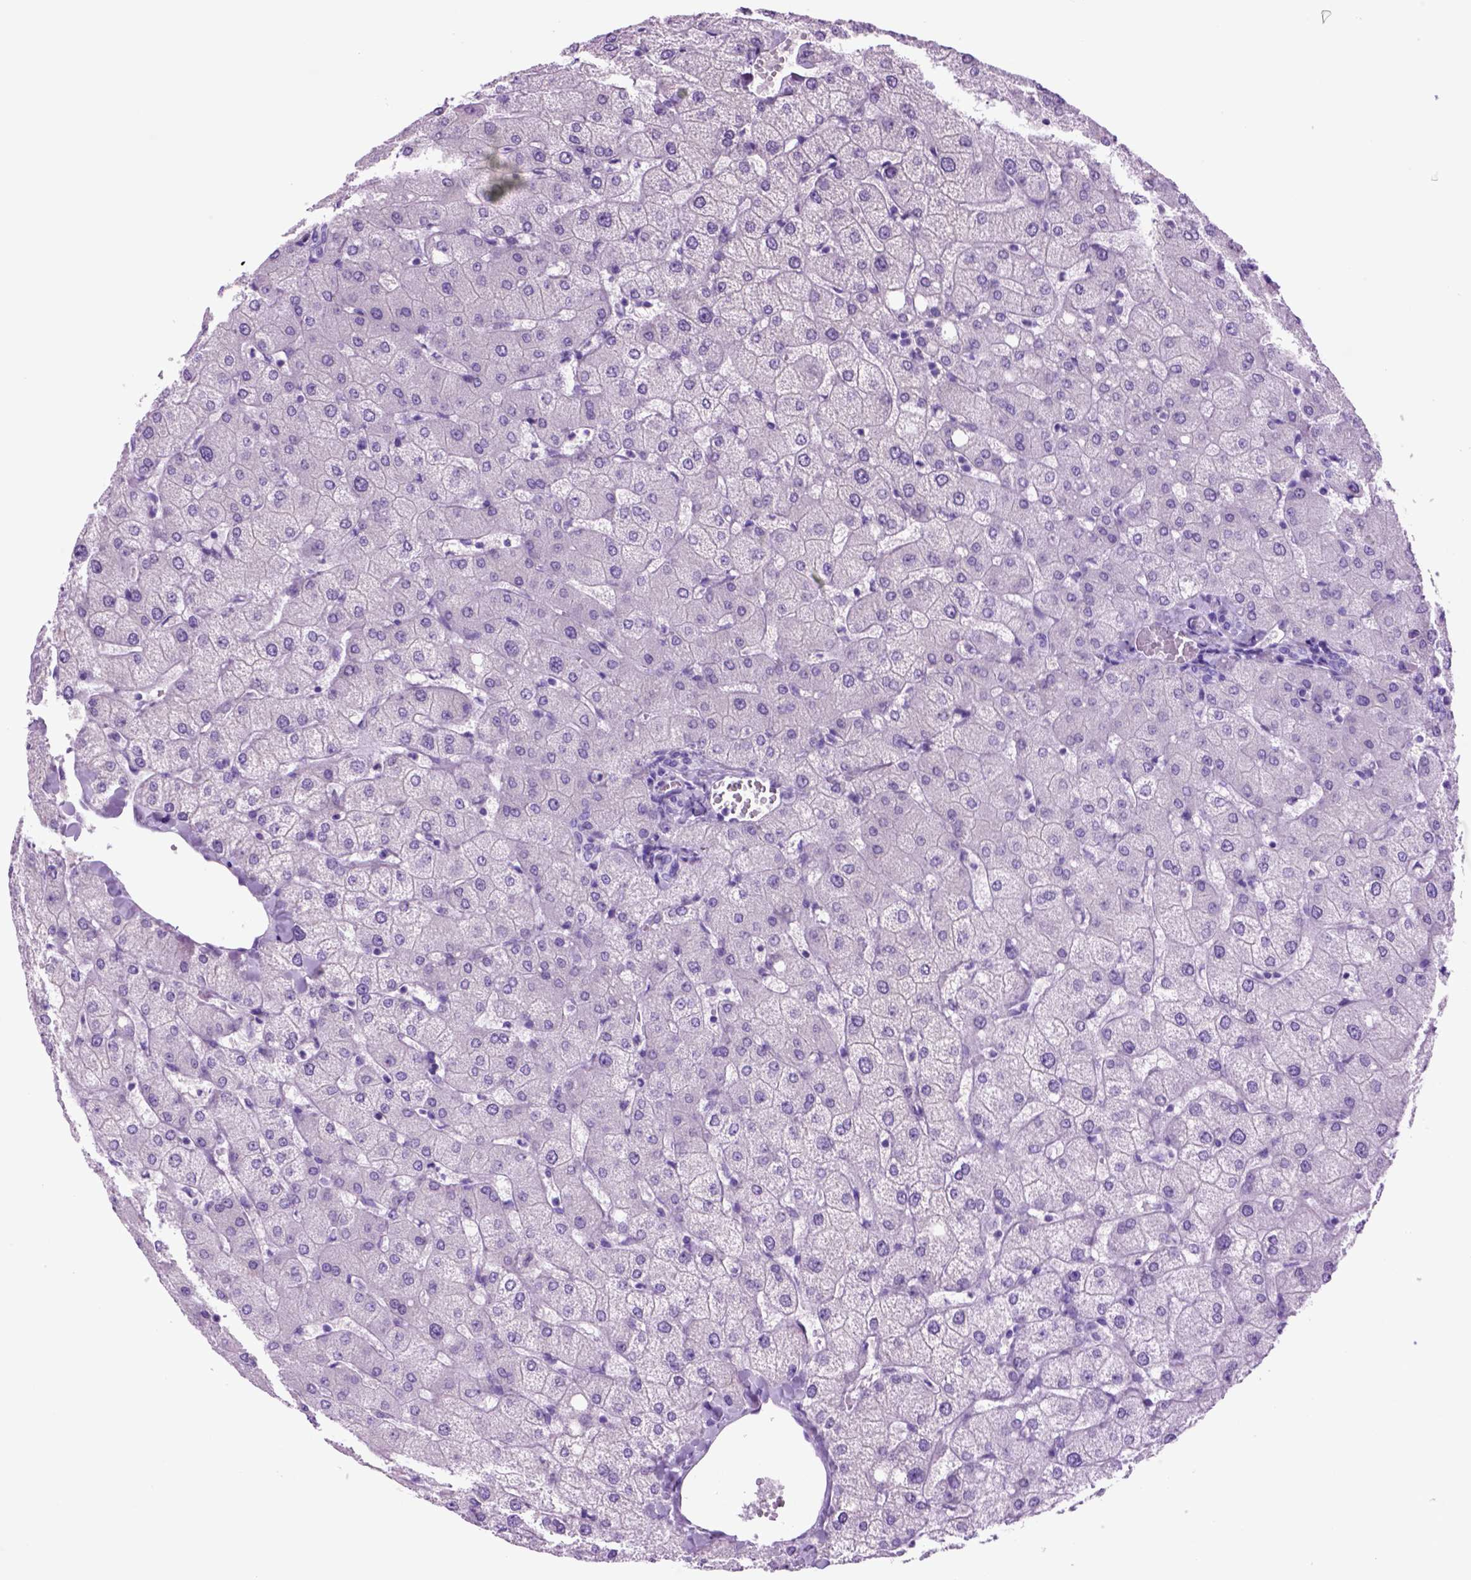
{"staining": {"intensity": "negative", "quantity": "none", "location": "none"}, "tissue": "liver", "cell_type": "Cholangiocytes", "image_type": "normal", "snomed": [{"axis": "morphology", "description": "Normal tissue, NOS"}, {"axis": "topography", "description": "Liver"}], "caption": "Immunohistochemistry (IHC) photomicrograph of unremarkable liver: liver stained with DAB exhibits no significant protein expression in cholangiocytes. Nuclei are stained in blue.", "gene": "HHIPL2", "patient": {"sex": "female", "age": 54}}